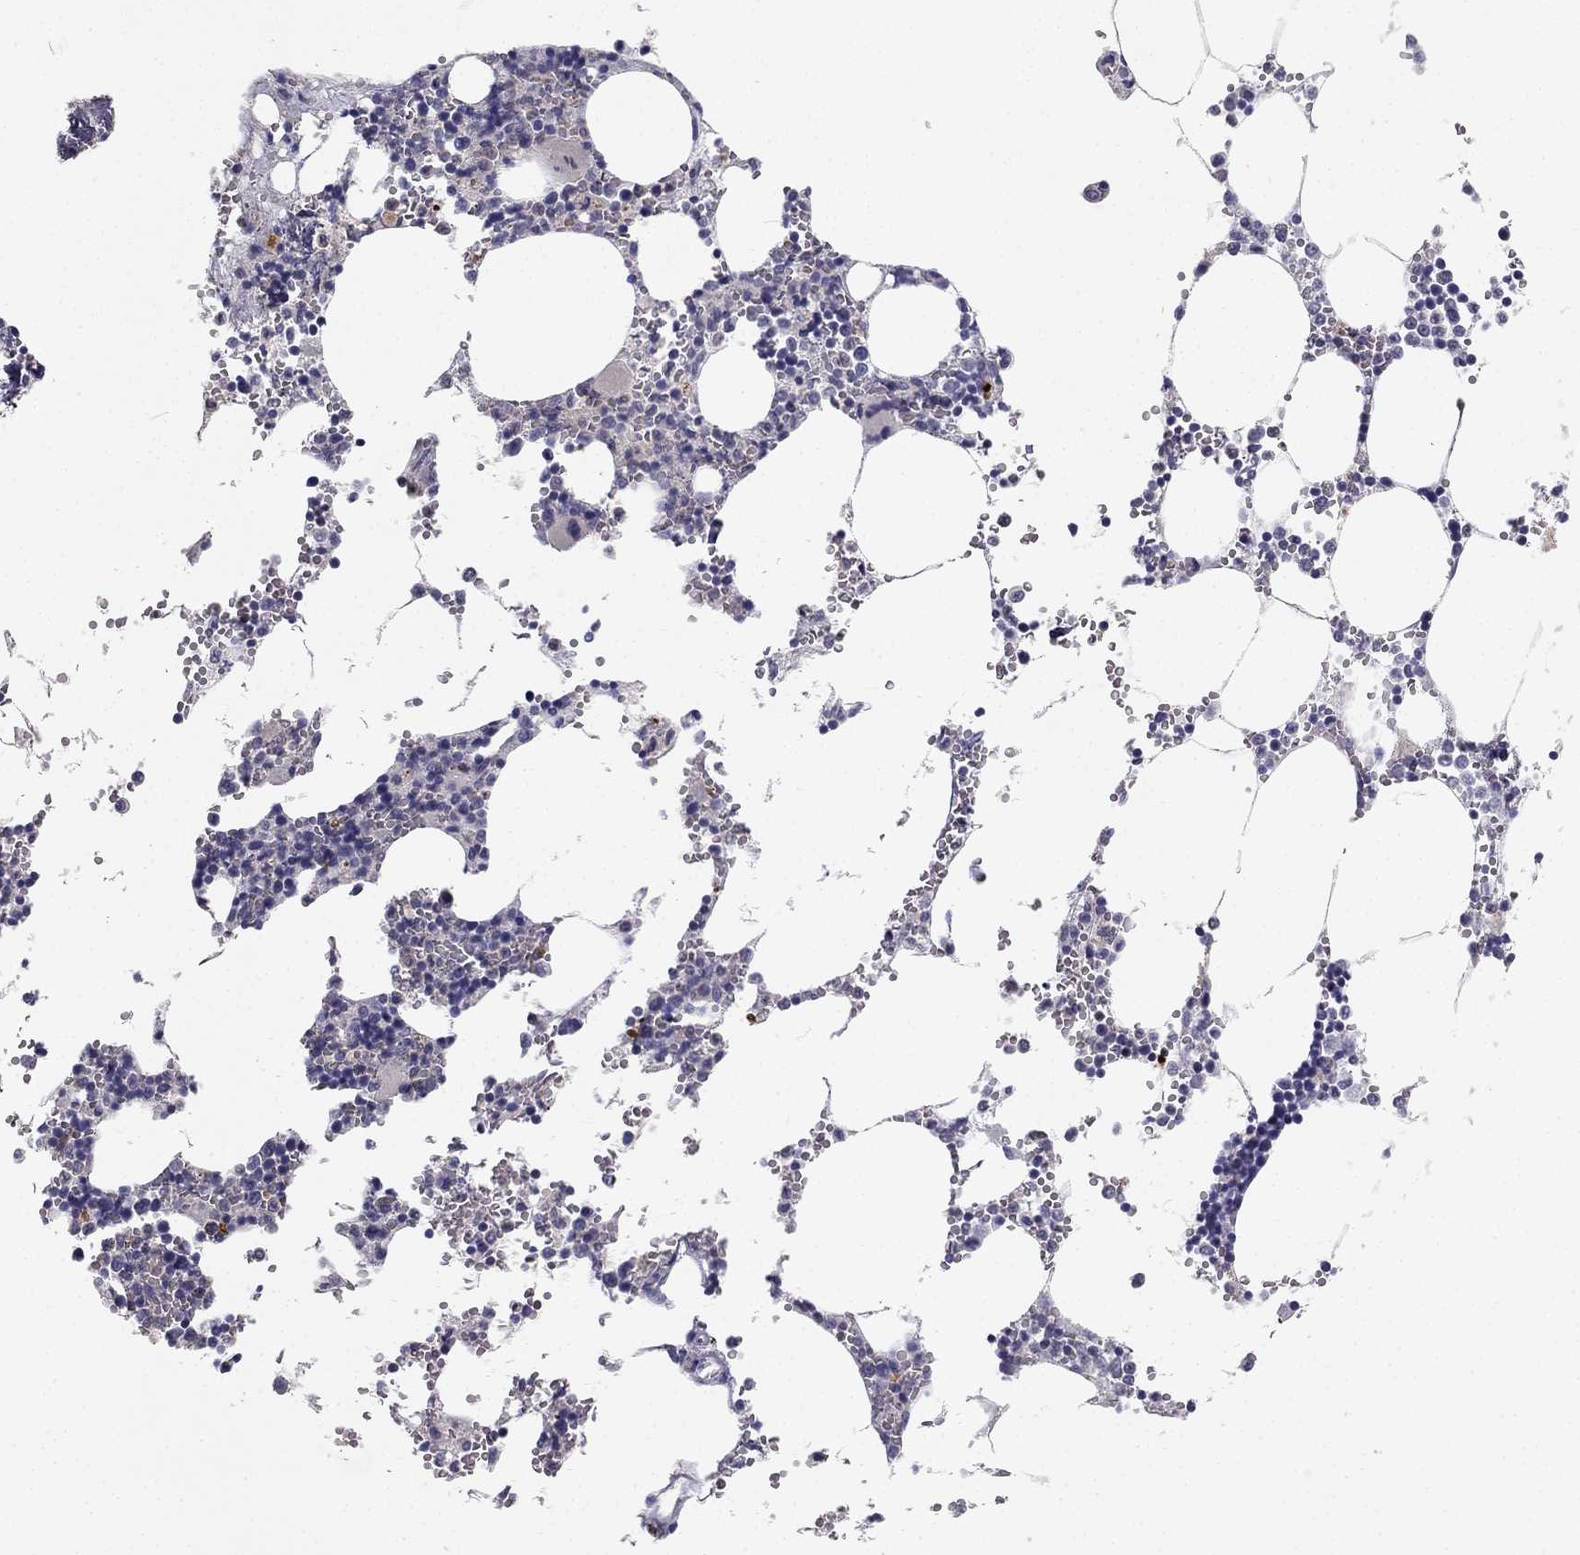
{"staining": {"intensity": "negative", "quantity": "none", "location": "none"}, "tissue": "bone marrow", "cell_type": "Hematopoietic cells", "image_type": "normal", "snomed": [{"axis": "morphology", "description": "Normal tissue, NOS"}, {"axis": "topography", "description": "Bone marrow"}], "caption": "The immunohistochemistry photomicrograph has no significant expression in hematopoietic cells of bone marrow.", "gene": "SLC6A4", "patient": {"sex": "male", "age": 54}}